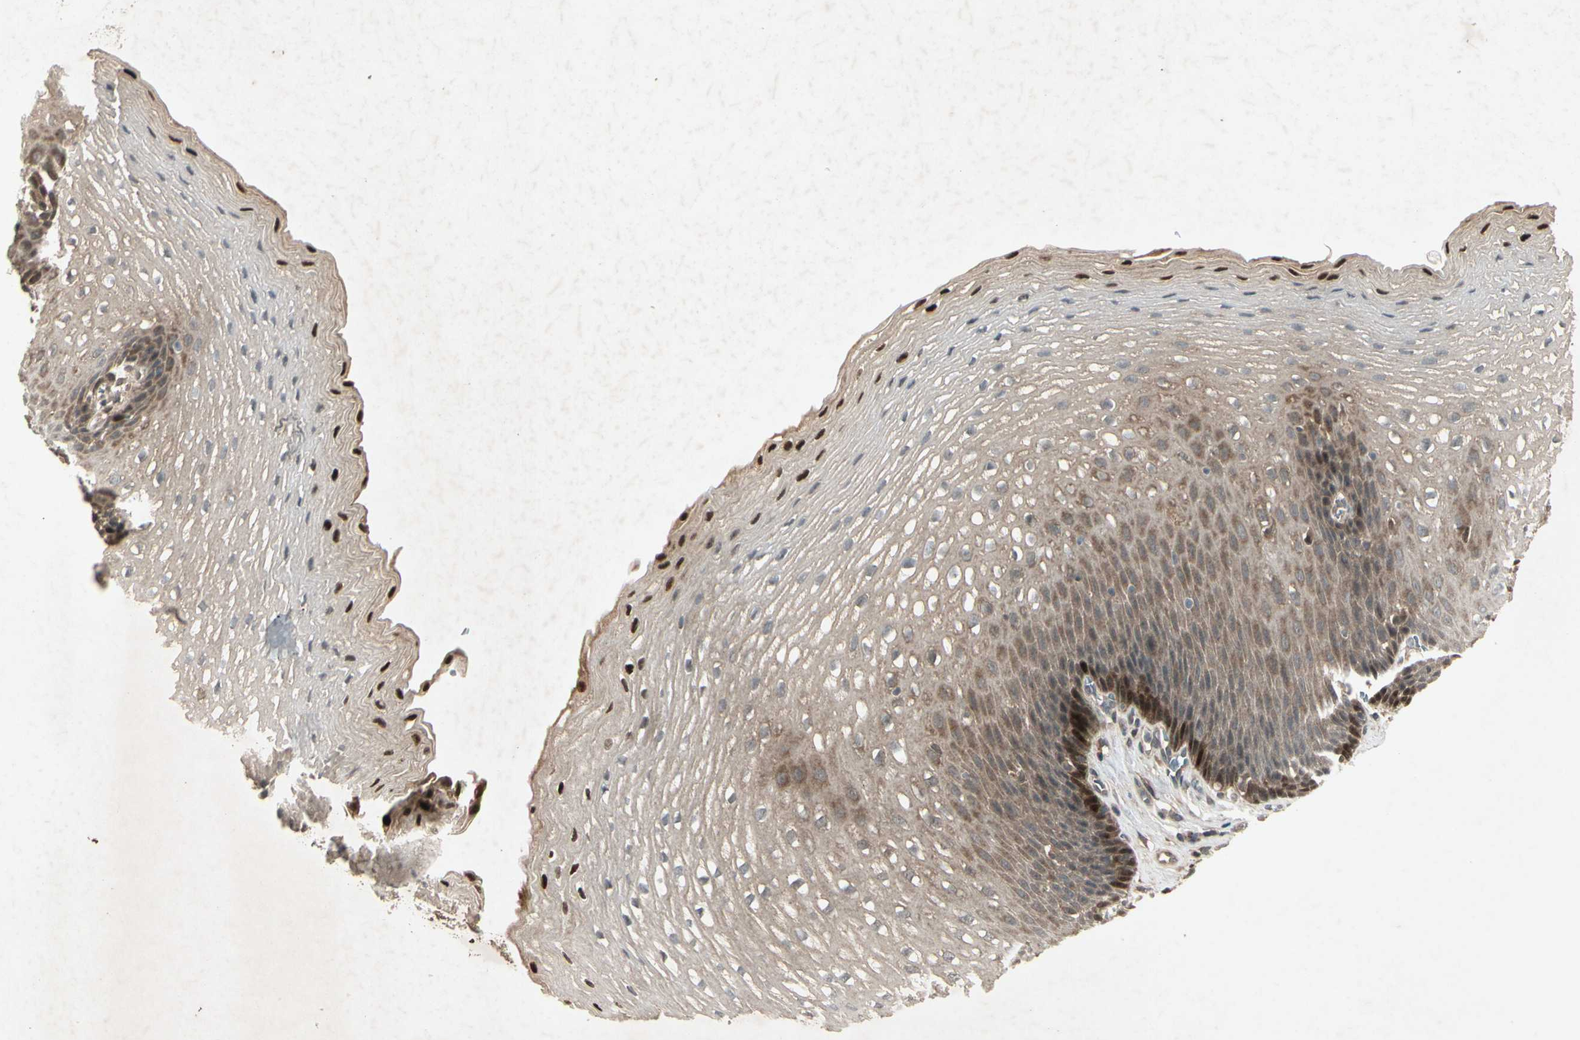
{"staining": {"intensity": "moderate", "quantity": ">75%", "location": "cytoplasmic/membranous,nuclear"}, "tissue": "esophagus", "cell_type": "Squamous epithelial cells", "image_type": "normal", "snomed": [{"axis": "morphology", "description": "Normal tissue, NOS"}, {"axis": "topography", "description": "Esophagus"}], "caption": "This photomicrograph shows benign esophagus stained with IHC to label a protein in brown. The cytoplasmic/membranous,nuclear of squamous epithelial cells show moderate positivity for the protein. Nuclei are counter-stained blue.", "gene": "FHDC1", "patient": {"sex": "male", "age": 48}}